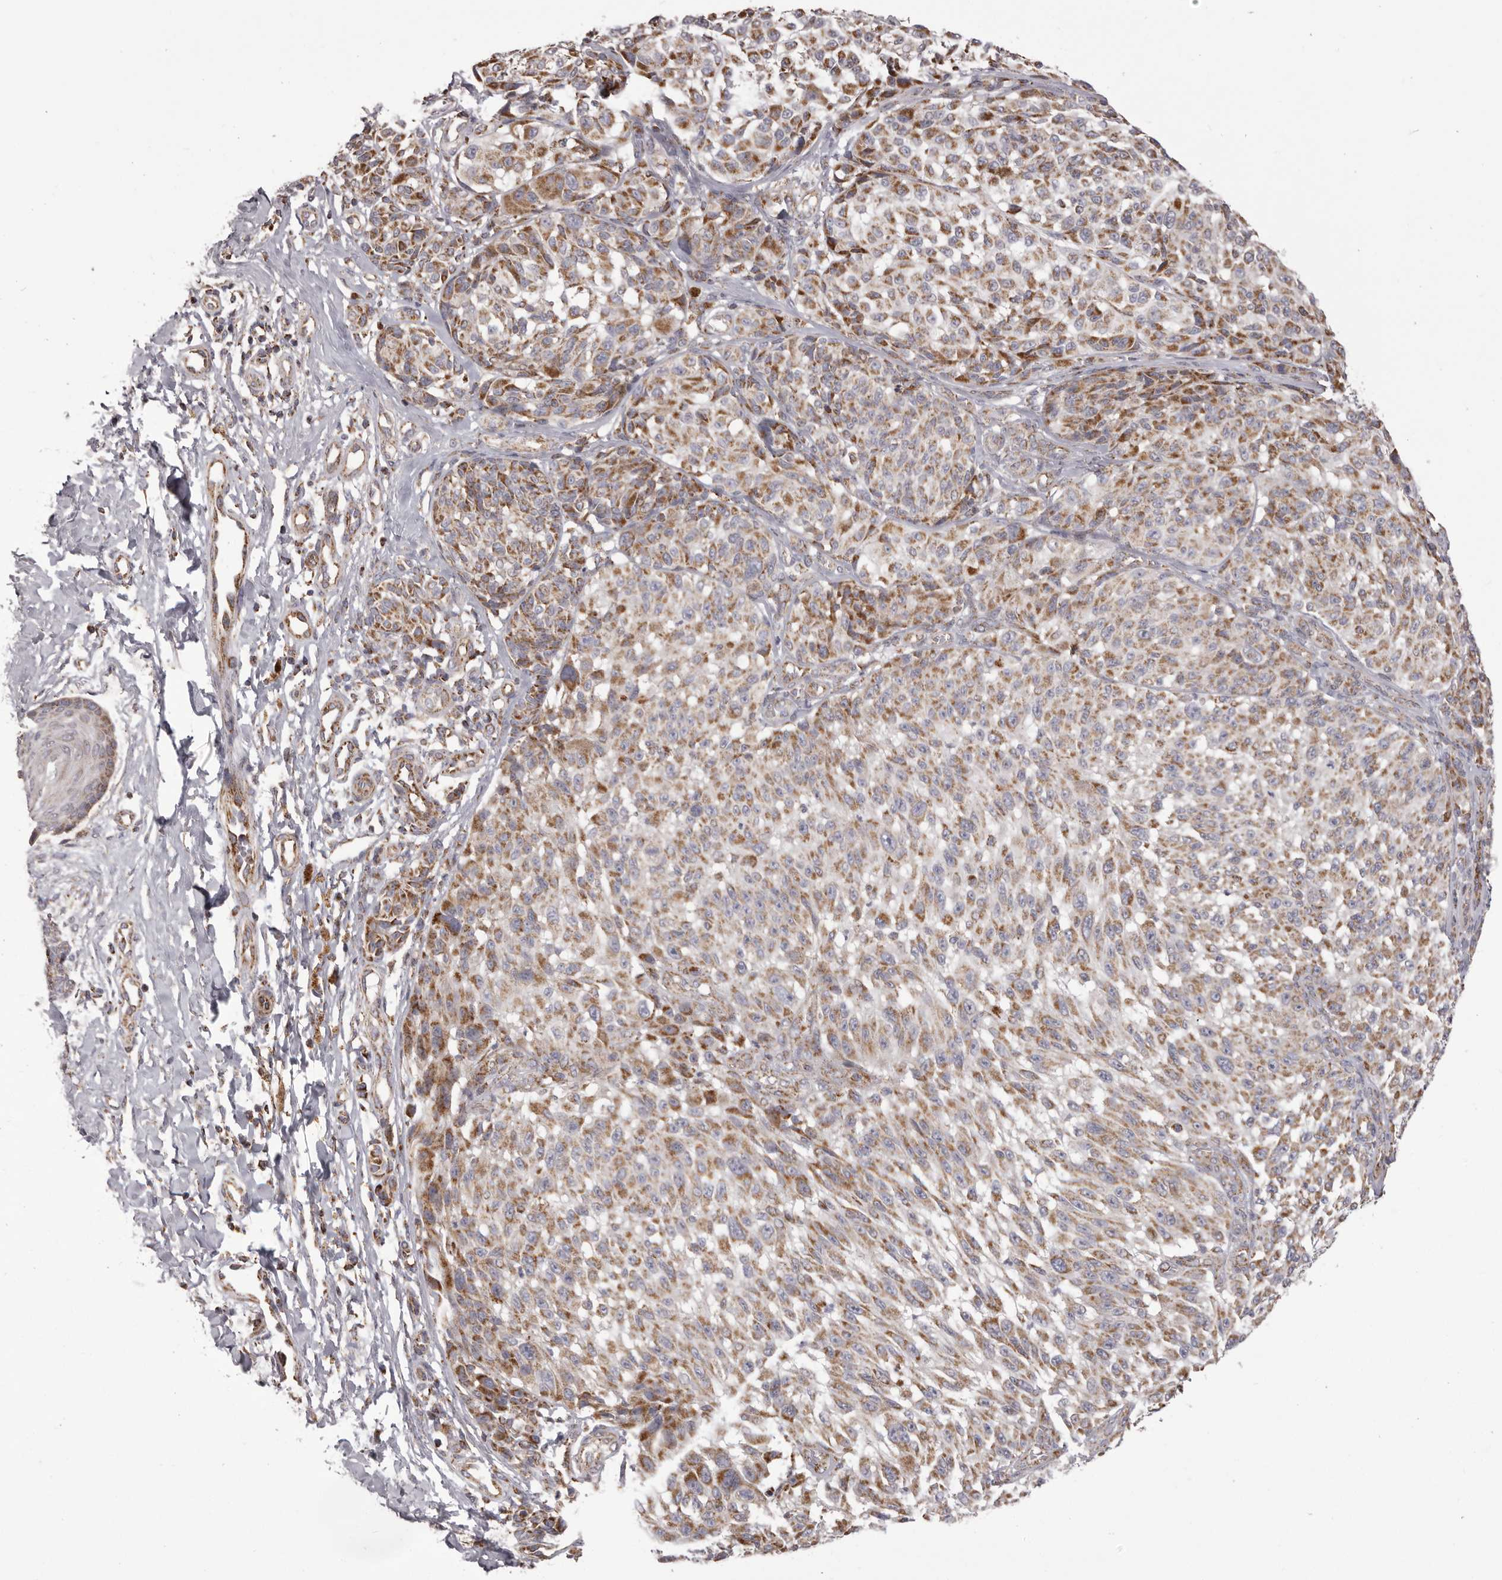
{"staining": {"intensity": "moderate", "quantity": ">75%", "location": "cytoplasmic/membranous"}, "tissue": "melanoma", "cell_type": "Tumor cells", "image_type": "cancer", "snomed": [{"axis": "morphology", "description": "Malignant melanoma, NOS"}, {"axis": "topography", "description": "Skin"}], "caption": "Human malignant melanoma stained for a protein (brown) exhibits moderate cytoplasmic/membranous positive positivity in about >75% of tumor cells.", "gene": "CHRM2", "patient": {"sex": "male", "age": 83}}